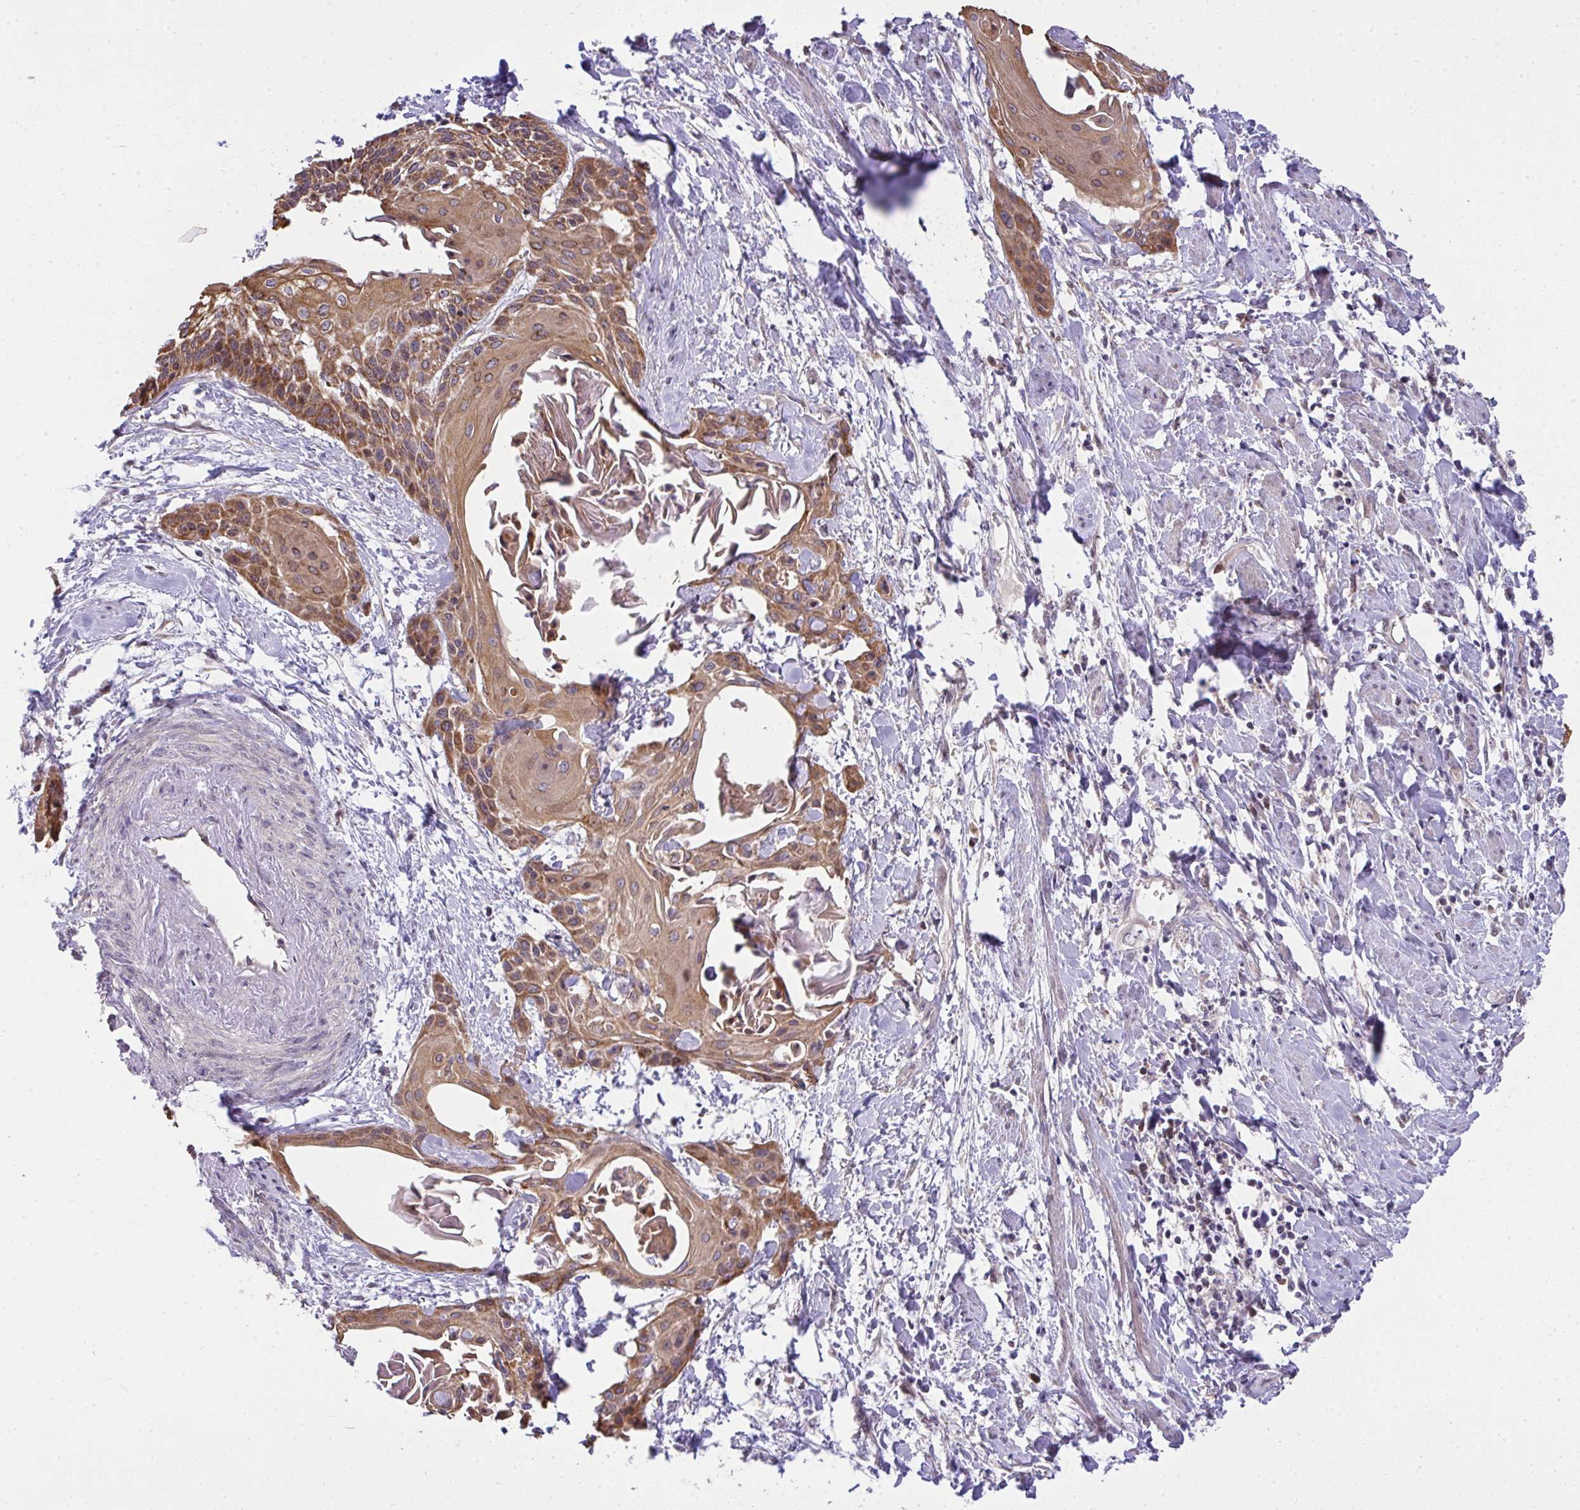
{"staining": {"intensity": "moderate", "quantity": ">75%", "location": "cytoplasmic/membranous,nuclear"}, "tissue": "cervical cancer", "cell_type": "Tumor cells", "image_type": "cancer", "snomed": [{"axis": "morphology", "description": "Squamous cell carcinoma, NOS"}, {"axis": "topography", "description": "Cervix"}], "caption": "Moderate cytoplasmic/membranous and nuclear positivity for a protein is present in about >75% of tumor cells of cervical cancer (squamous cell carcinoma) using immunohistochemistry (IHC).", "gene": "RDH14", "patient": {"sex": "female", "age": 57}}